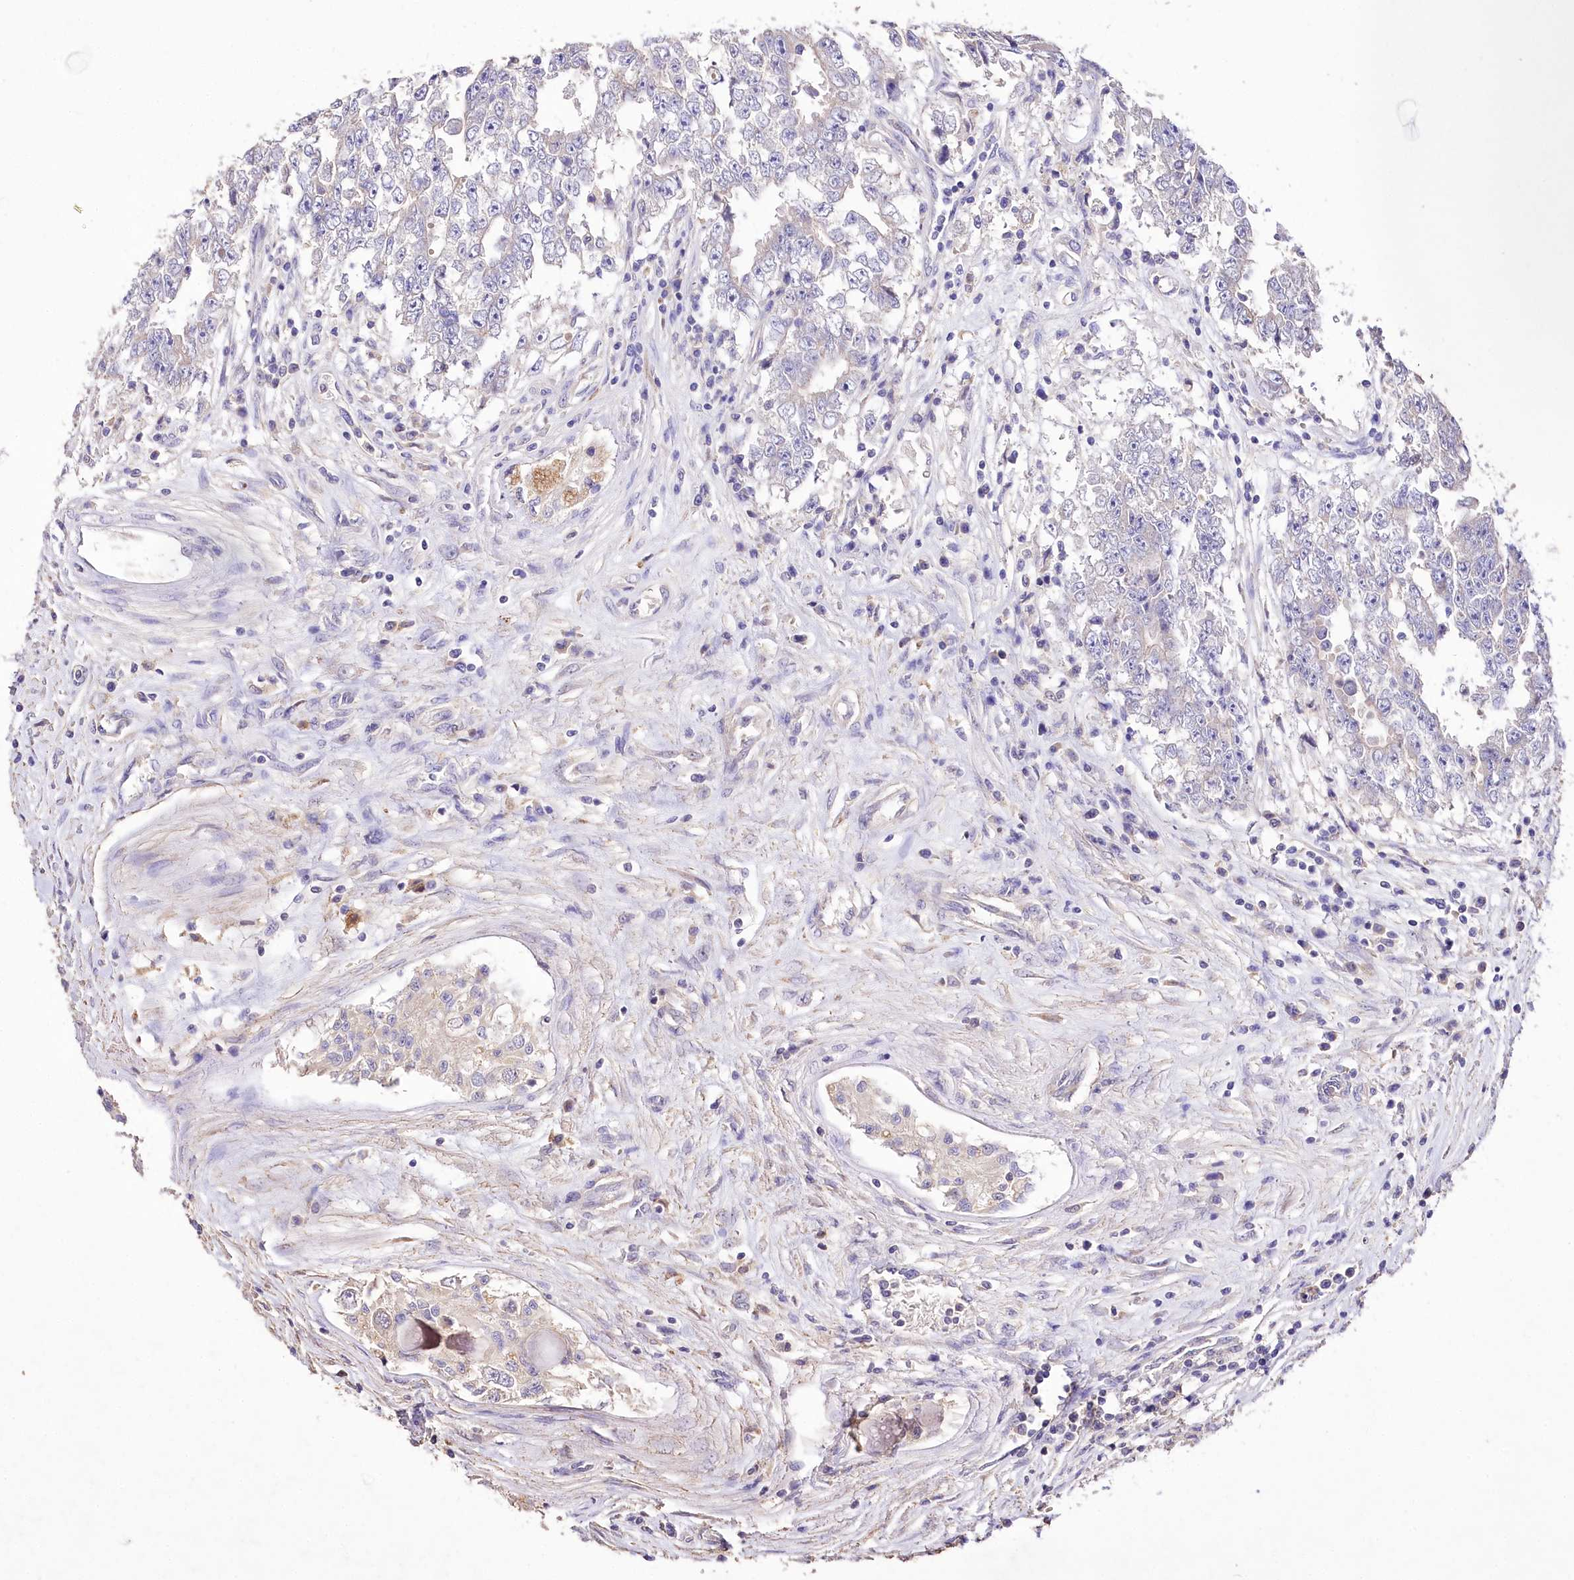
{"staining": {"intensity": "negative", "quantity": "none", "location": "none"}, "tissue": "testis cancer", "cell_type": "Tumor cells", "image_type": "cancer", "snomed": [{"axis": "morphology", "description": "Carcinoma, Embryonal, NOS"}, {"axis": "topography", "description": "Testis"}], "caption": "An IHC image of testis embryonal carcinoma is shown. There is no staining in tumor cells of testis embryonal carcinoma.", "gene": "PCYOX1L", "patient": {"sex": "male", "age": 25}}